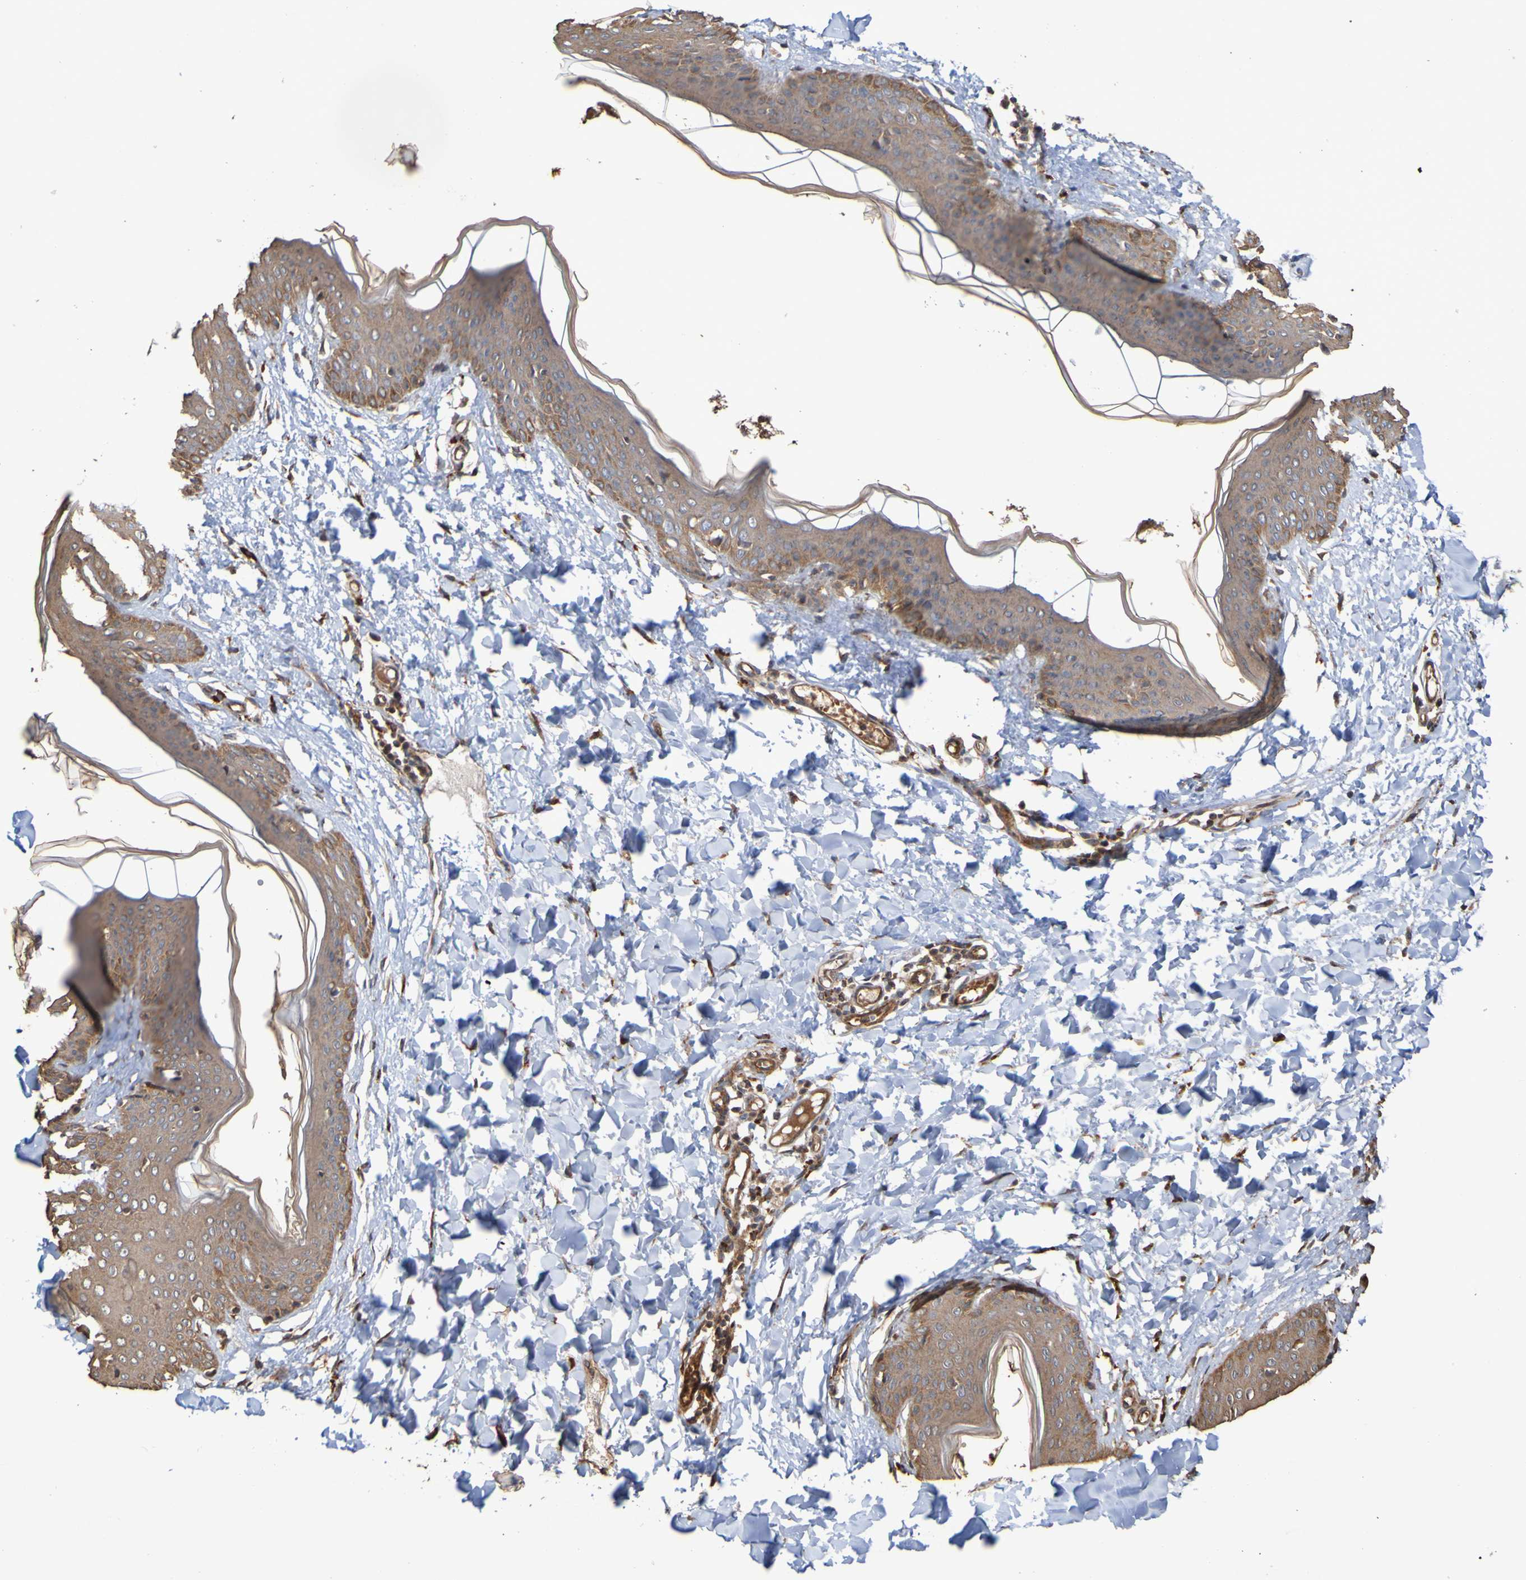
{"staining": {"intensity": "moderate", "quantity": ">75%", "location": "cytoplasmic/membranous"}, "tissue": "skin", "cell_type": "Fibroblasts", "image_type": "normal", "snomed": [{"axis": "morphology", "description": "Normal tissue, NOS"}, {"axis": "topography", "description": "Skin"}], "caption": "Moderate cytoplasmic/membranous protein expression is seen in approximately >75% of fibroblasts in skin. (DAB (3,3'-diaminobenzidine) IHC with brightfield microscopy, high magnification).", "gene": "UCN", "patient": {"sex": "female", "age": 17}}